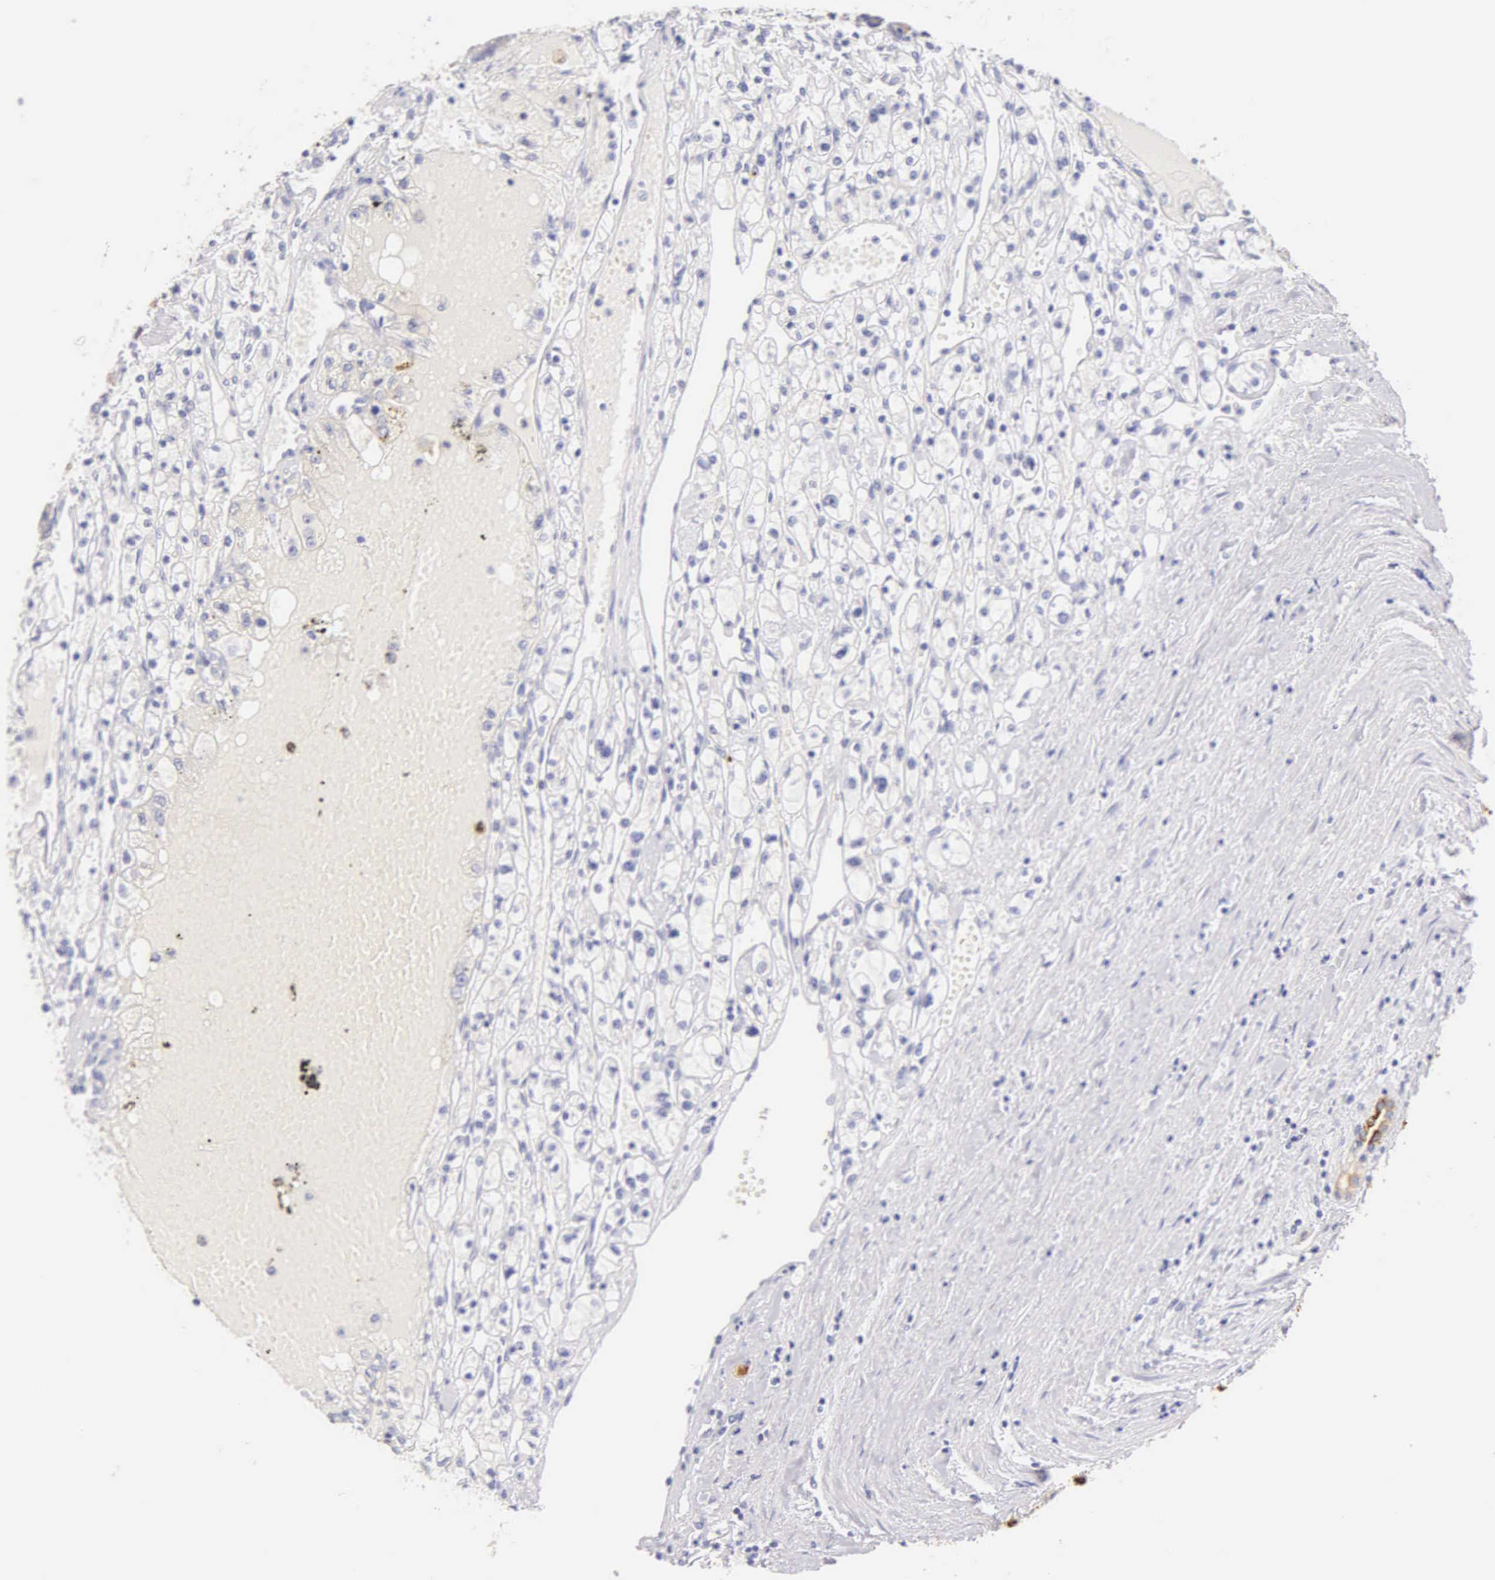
{"staining": {"intensity": "negative", "quantity": "none", "location": "none"}, "tissue": "renal cancer", "cell_type": "Tumor cells", "image_type": "cancer", "snomed": [{"axis": "morphology", "description": "Adenocarcinoma, NOS"}, {"axis": "topography", "description": "Kidney"}], "caption": "Immunohistochemical staining of renal cancer displays no significant positivity in tumor cells. The staining was performed using DAB to visualize the protein expression in brown, while the nuclei were stained in blue with hematoxylin (Magnification: 20x).", "gene": "KRT17", "patient": {"sex": "male", "age": 56}}